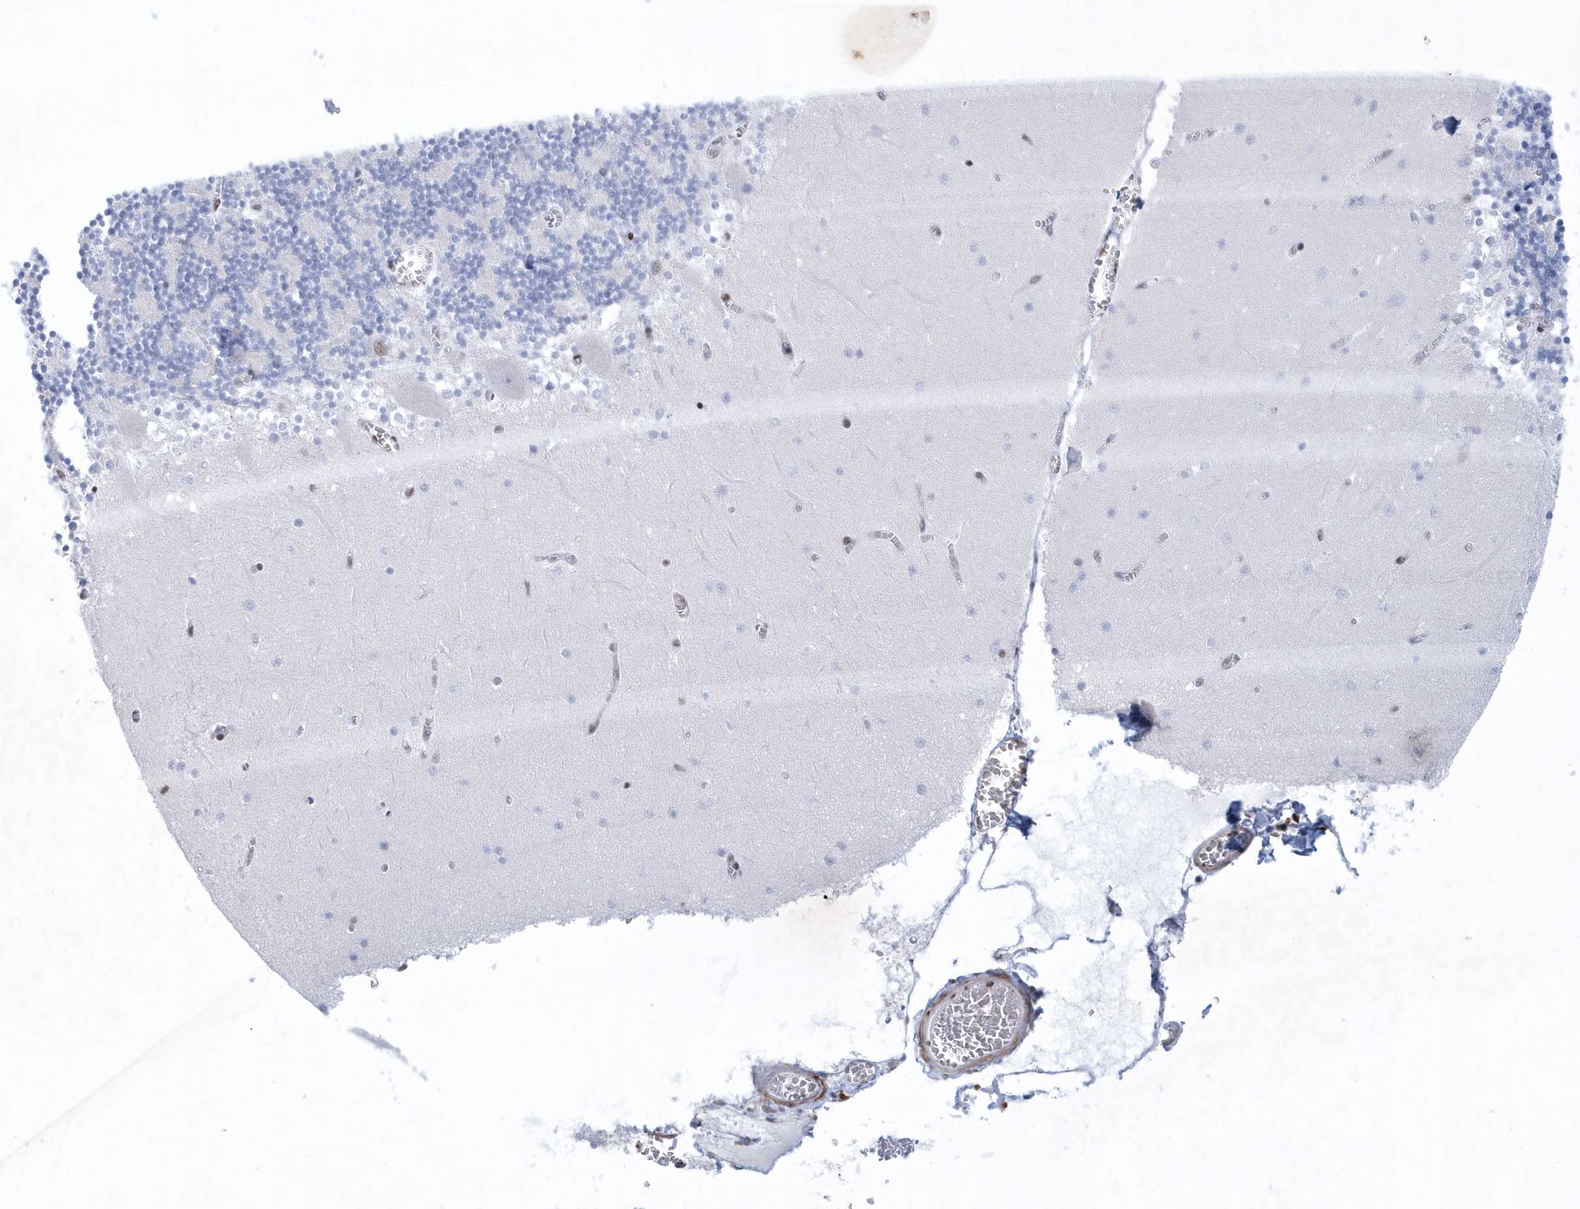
{"staining": {"intensity": "weak", "quantity": "25%-75%", "location": "nuclear"}, "tissue": "cerebellum", "cell_type": "Cells in granular layer", "image_type": "normal", "snomed": [{"axis": "morphology", "description": "Normal tissue, NOS"}, {"axis": "topography", "description": "Cerebellum"}], "caption": "The image exhibits a brown stain indicating the presence of a protein in the nuclear of cells in granular layer in cerebellum.", "gene": "DCLRE1A", "patient": {"sex": "female", "age": 28}}